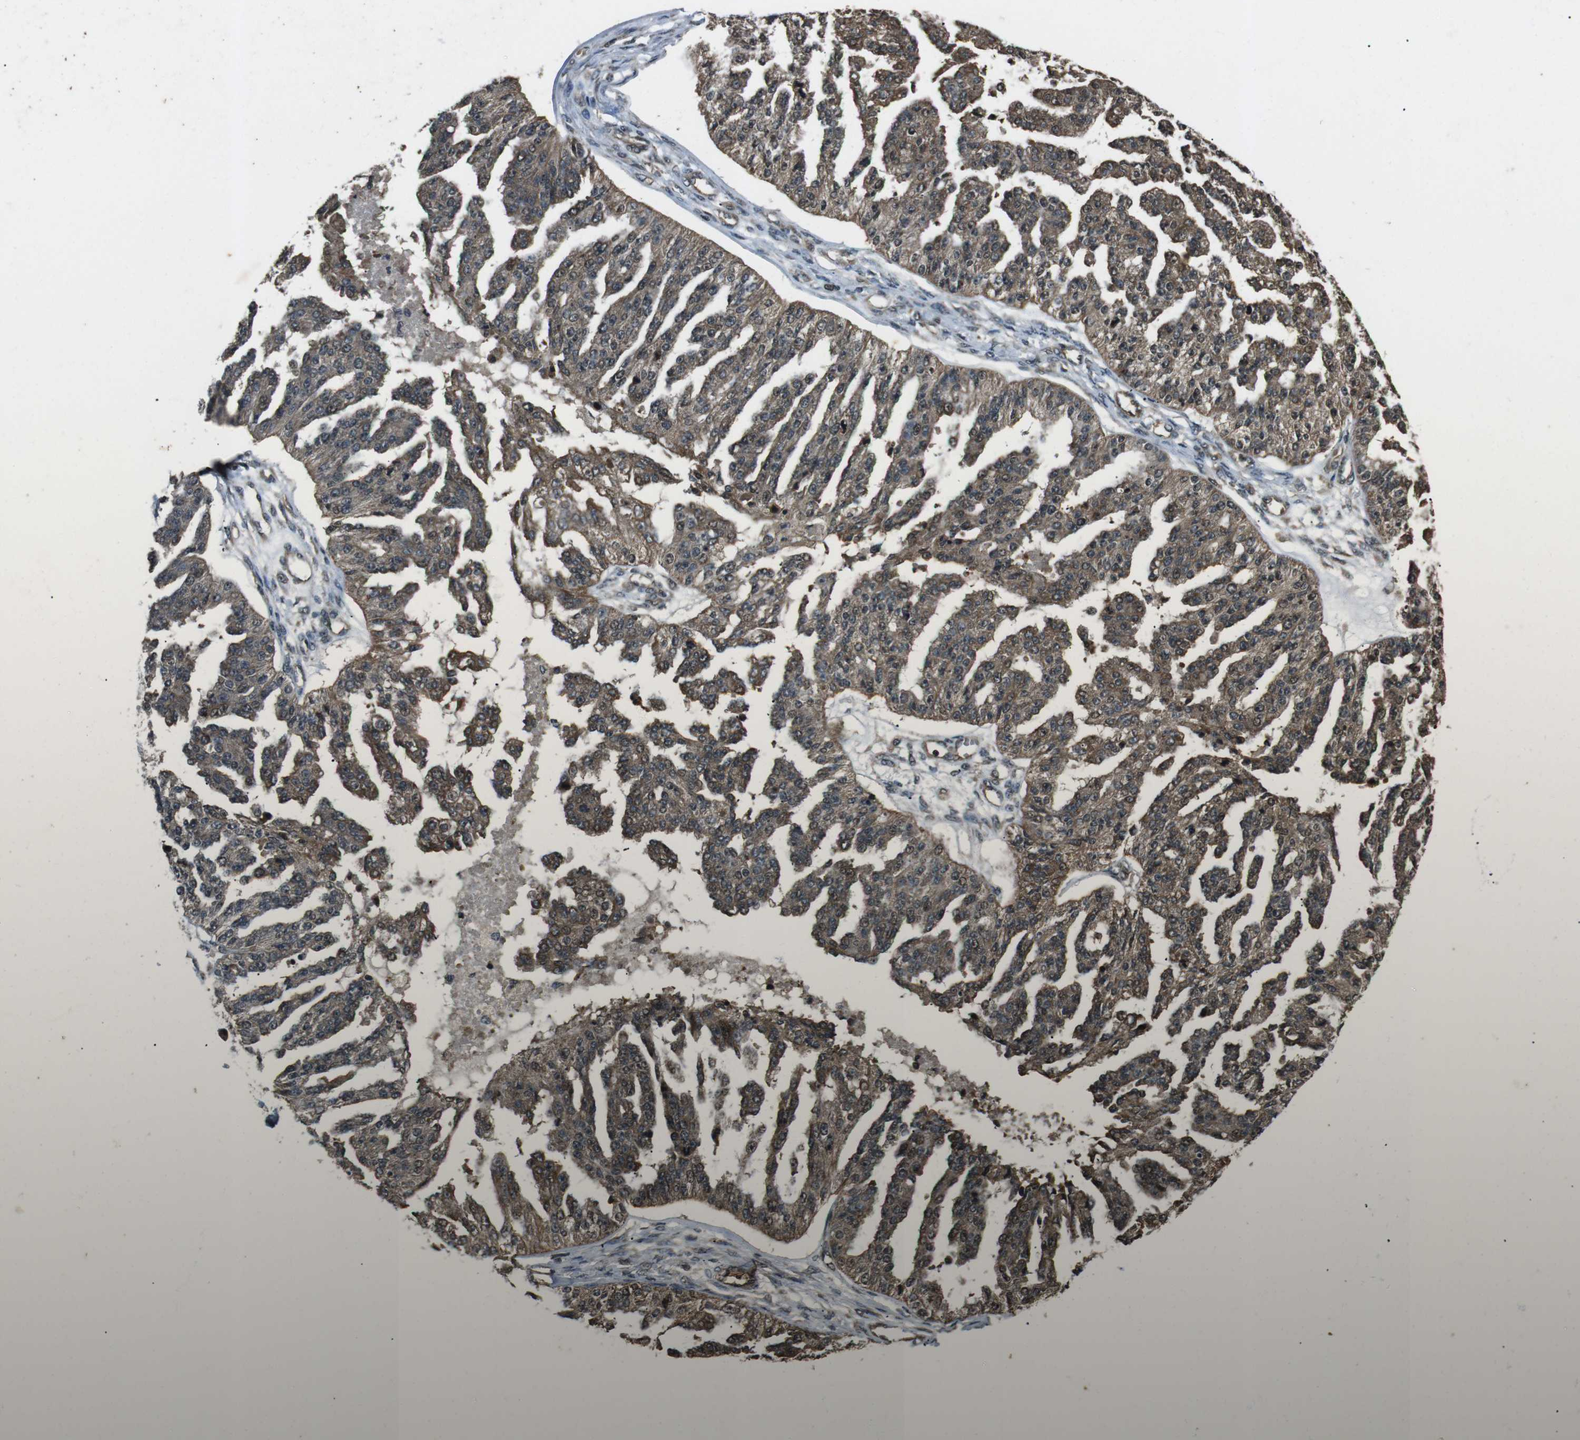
{"staining": {"intensity": "moderate", "quantity": "25%-75%", "location": "cytoplasmic/membranous,nuclear"}, "tissue": "ovarian cancer", "cell_type": "Tumor cells", "image_type": "cancer", "snomed": [{"axis": "morphology", "description": "Cystadenocarcinoma, serous, NOS"}, {"axis": "topography", "description": "Ovary"}], "caption": "Brown immunohistochemical staining in human ovarian cancer (serous cystadenocarcinoma) shows moderate cytoplasmic/membranous and nuclear expression in about 25%-75% of tumor cells.", "gene": "PLK2", "patient": {"sex": "female", "age": 58}}